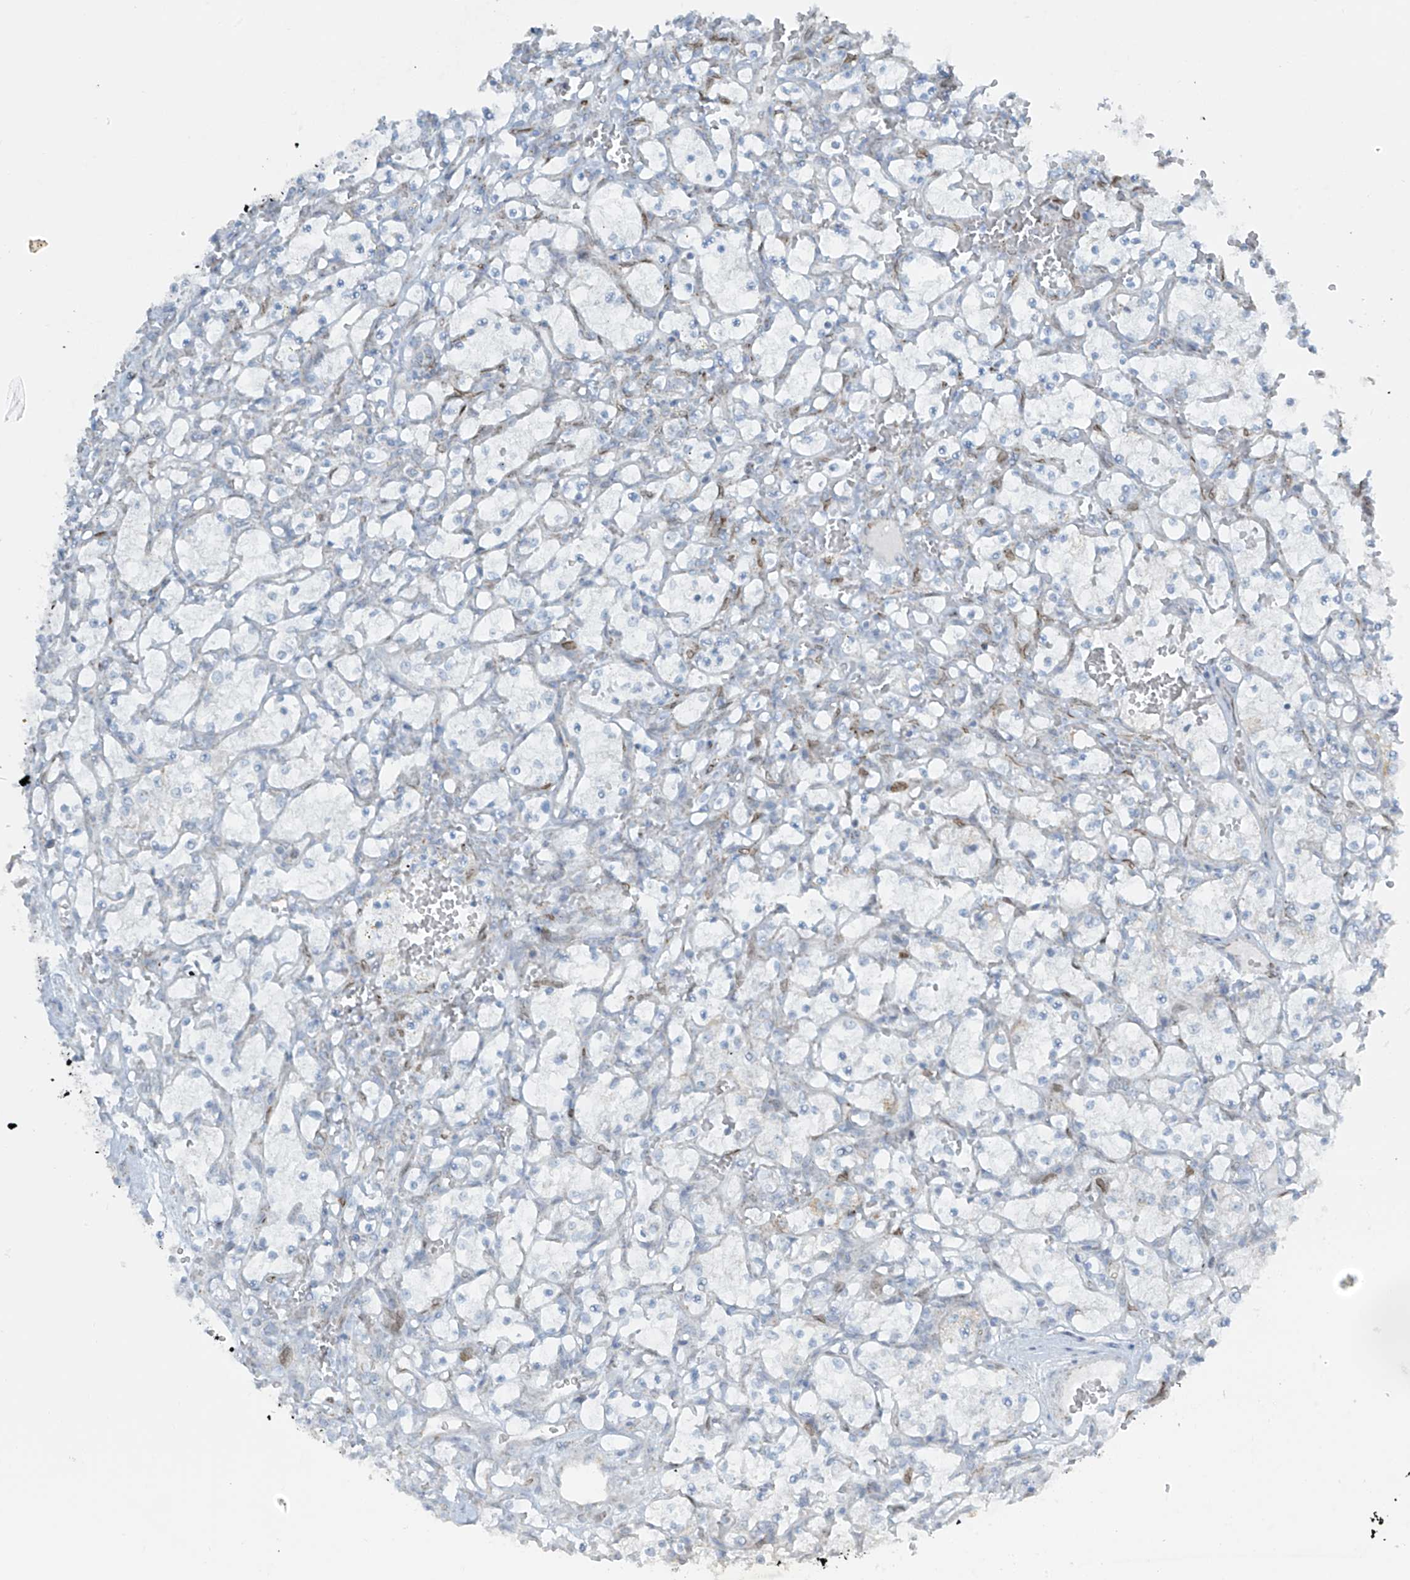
{"staining": {"intensity": "negative", "quantity": "none", "location": "none"}, "tissue": "renal cancer", "cell_type": "Tumor cells", "image_type": "cancer", "snomed": [{"axis": "morphology", "description": "Adenocarcinoma, NOS"}, {"axis": "topography", "description": "Kidney"}], "caption": "The micrograph exhibits no significant positivity in tumor cells of renal adenocarcinoma.", "gene": "SMDT1", "patient": {"sex": "female", "age": 69}}